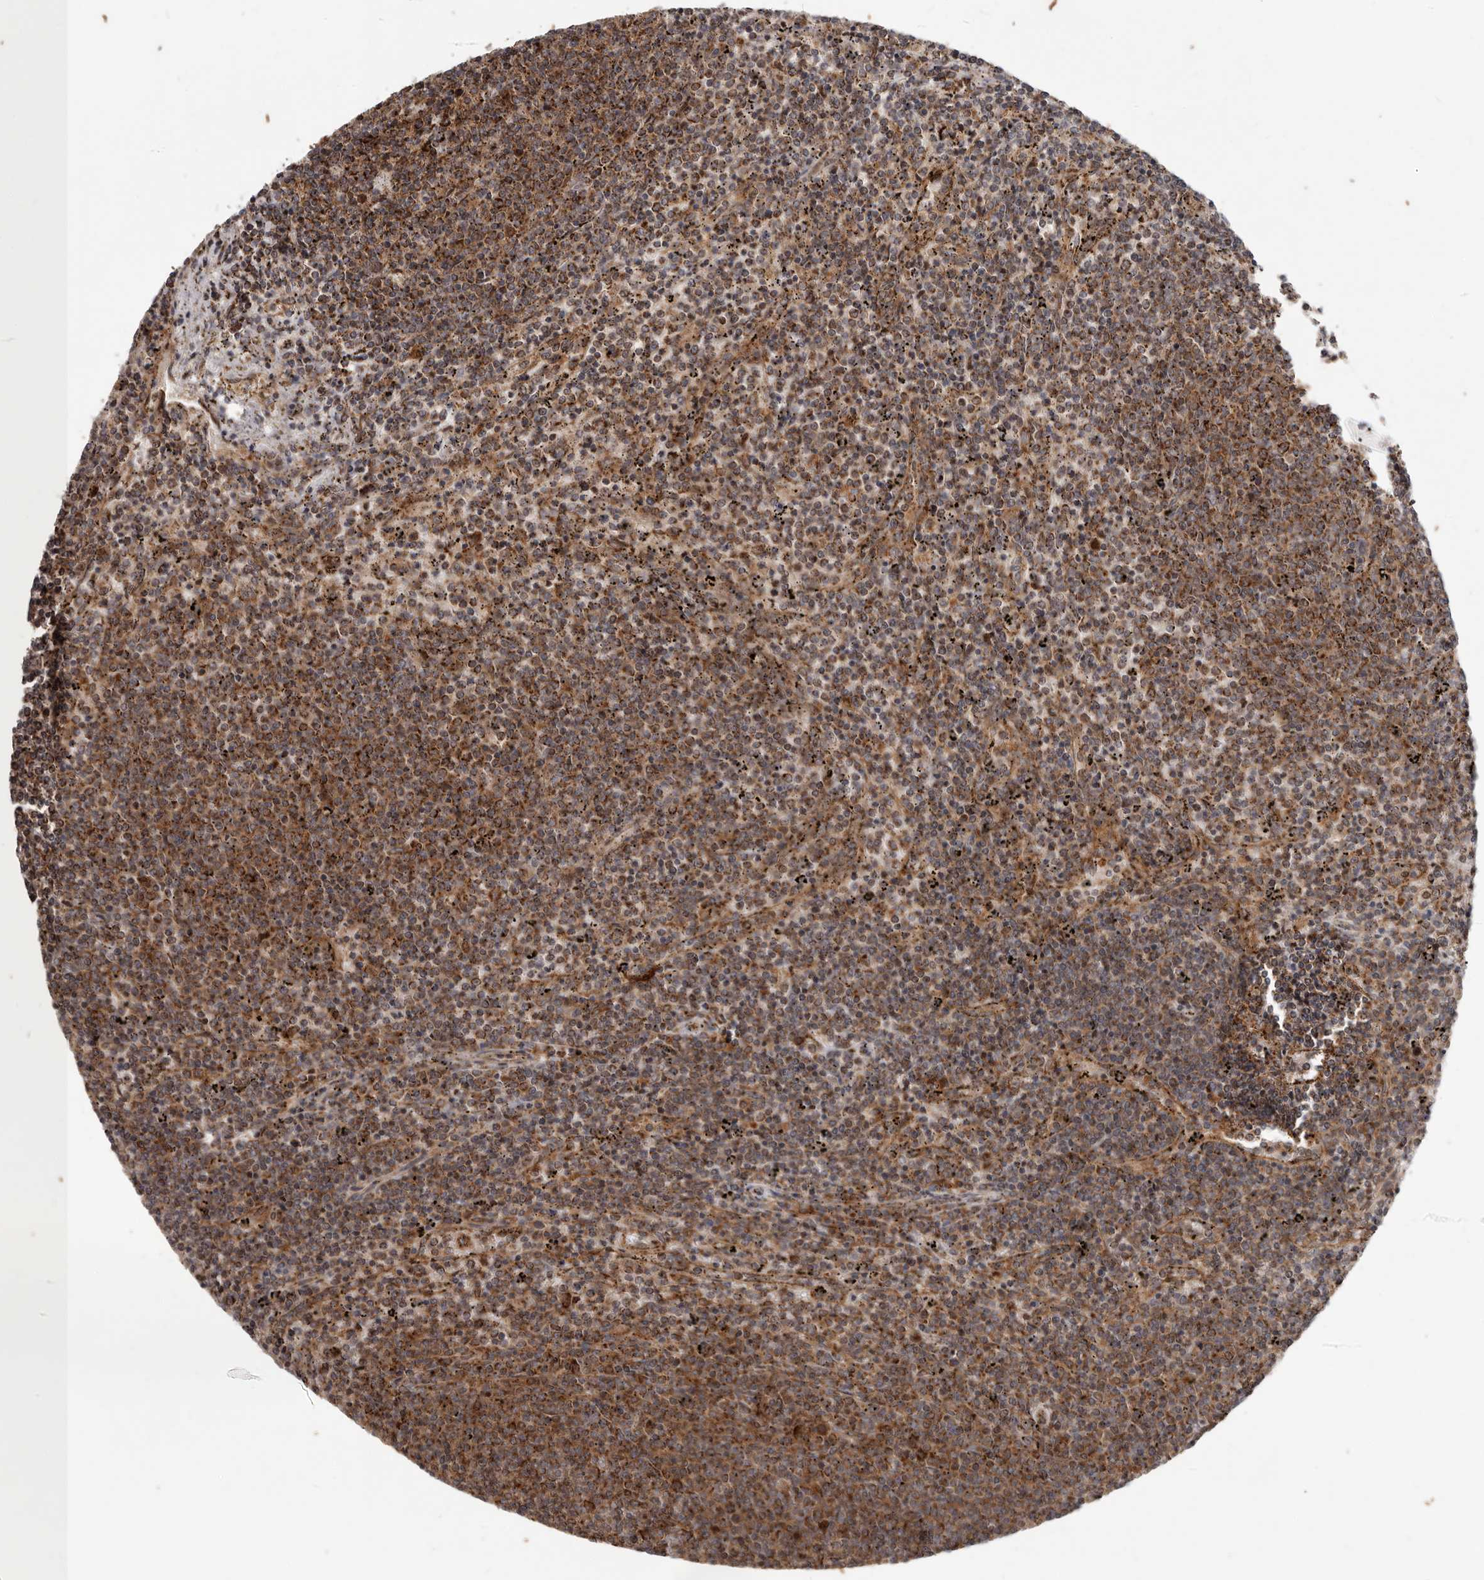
{"staining": {"intensity": "strong", "quantity": ">75%", "location": "cytoplasmic/membranous"}, "tissue": "lymphoma", "cell_type": "Tumor cells", "image_type": "cancer", "snomed": [{"axis": "morphology", "description": "Malignant lymphoma, non-Hodgkin's type, Low grade"}, {"axis": "topography", "description": "Spleen"}], "caption": "Immunohistochemistry (IHC) photomicrograph of lymphoma stained for a protein (brown), which reveals high levels of strong cytoplasmic/membranous positivity in about >75% of tumor cells.", "gene": "MRPS10", "patient": {"sex": "female", "age": 50}}